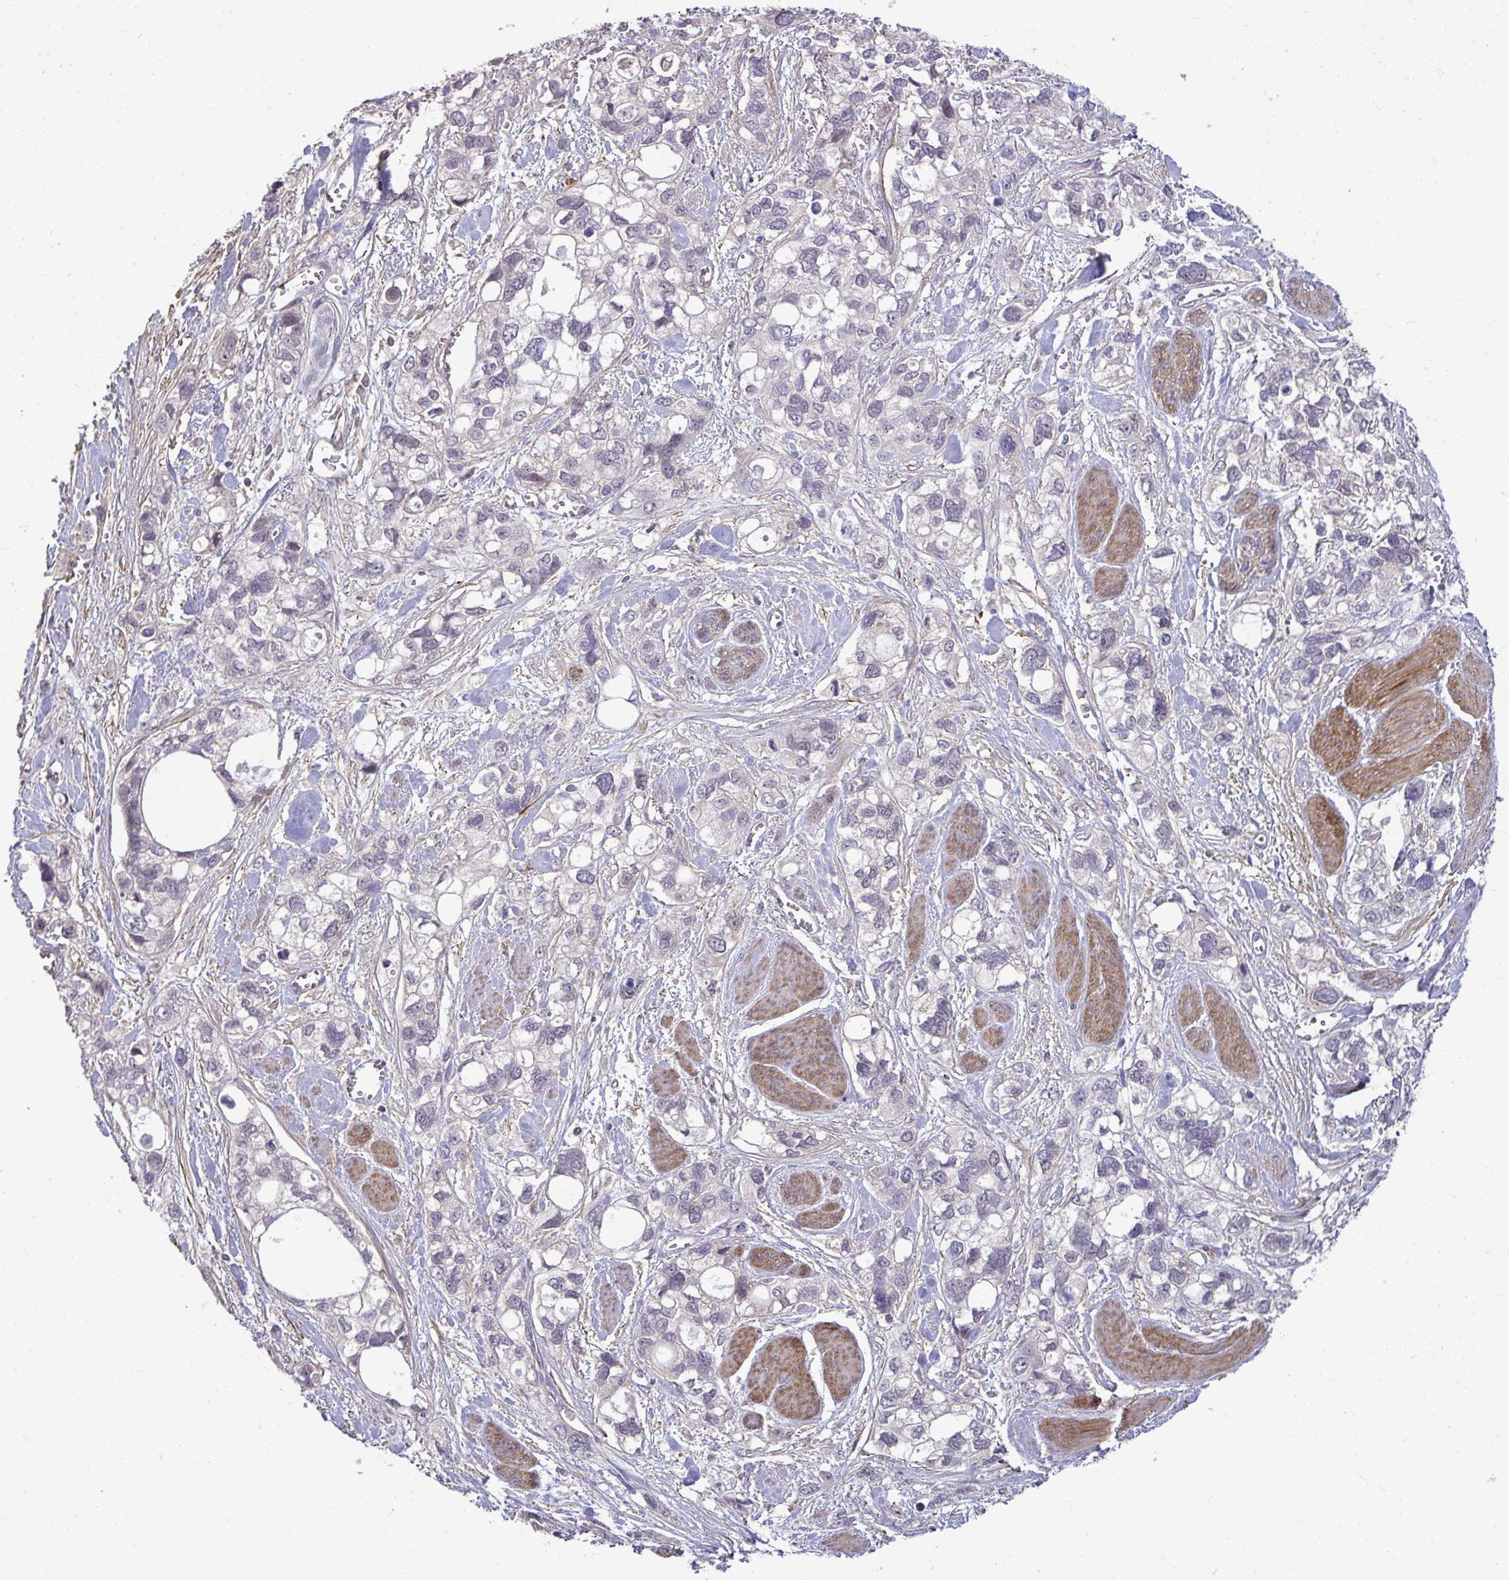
{"staining": {"intensity": "negative", "quantity": "none", "location": "none"}, "tissue": "stomach cancer", "cell_type": "Tumor cells", "image_type": "cancer", "snomed": [{"axis": "morphology", "description": "Adenocarcinoma, NOS"}, {"axis": "topography", "description": "Stomach, upper"}], "caption": "Immunohistochemical staining of human adenocarcinoma (stomach) shows no significant staining in tumor cells.", "gene": "ZSCAN9", "patient": {"sex": "female", "age": 81}}